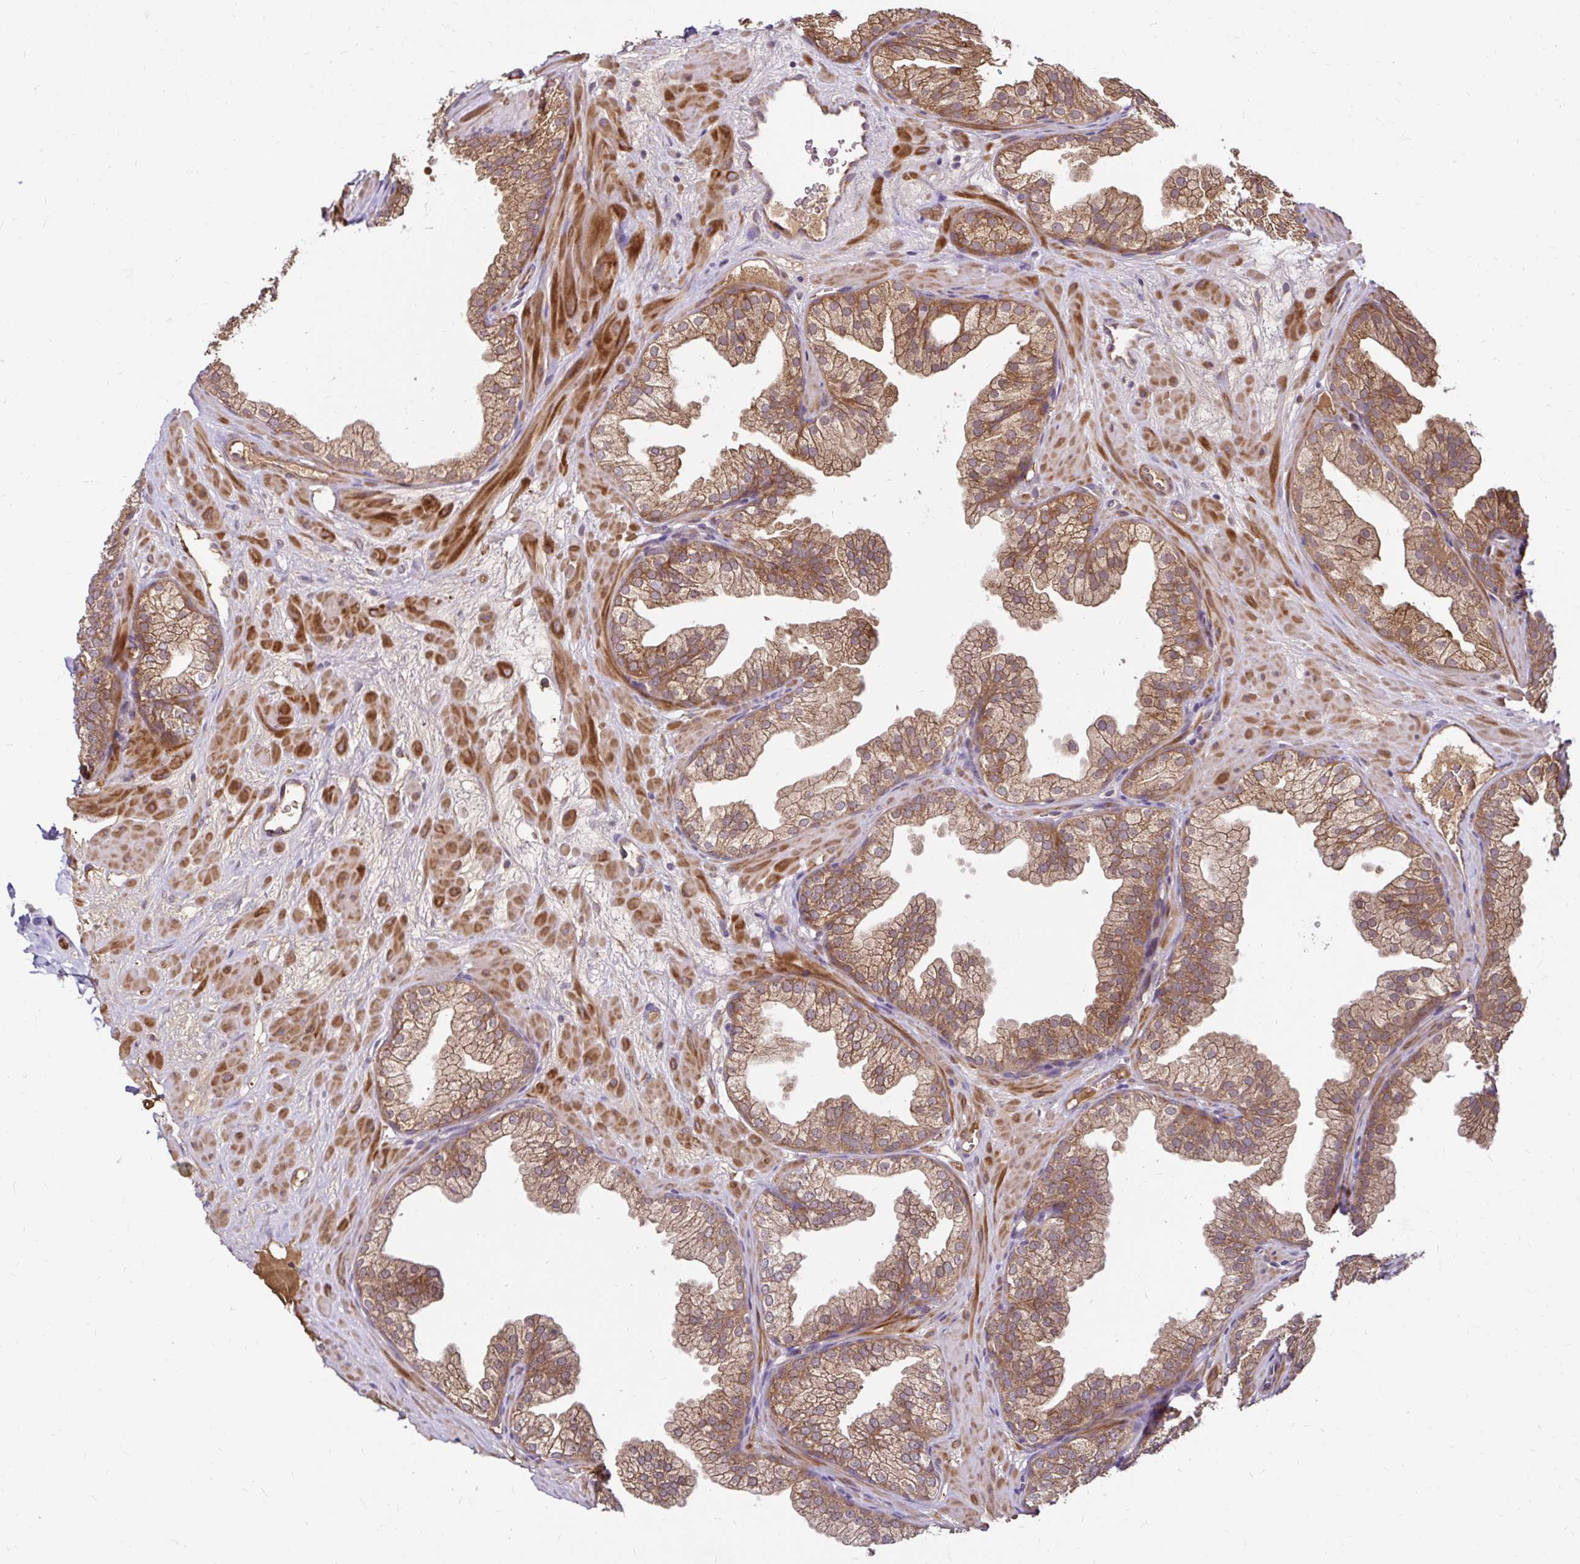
{"staining": {"intensity": "moderate", "quantity": ">75%", "location": "cytoplasmic/membranous"}, "tissue": "prostate", "cell_type": "Glandular cells", "image_type": "normal", "snomed": [{"axis": "morphology", "description": "Normal tissue, NOS"}, {"axis": "topography", "description": "Prostate"}], "caption": "Glandular cells reveal moderate cytoplasmic/membranous expression in about >75% of cells in unremarkable prostate.", "gene": "ARHGEF37", "patient": {"sex": "male", "age": 37}}